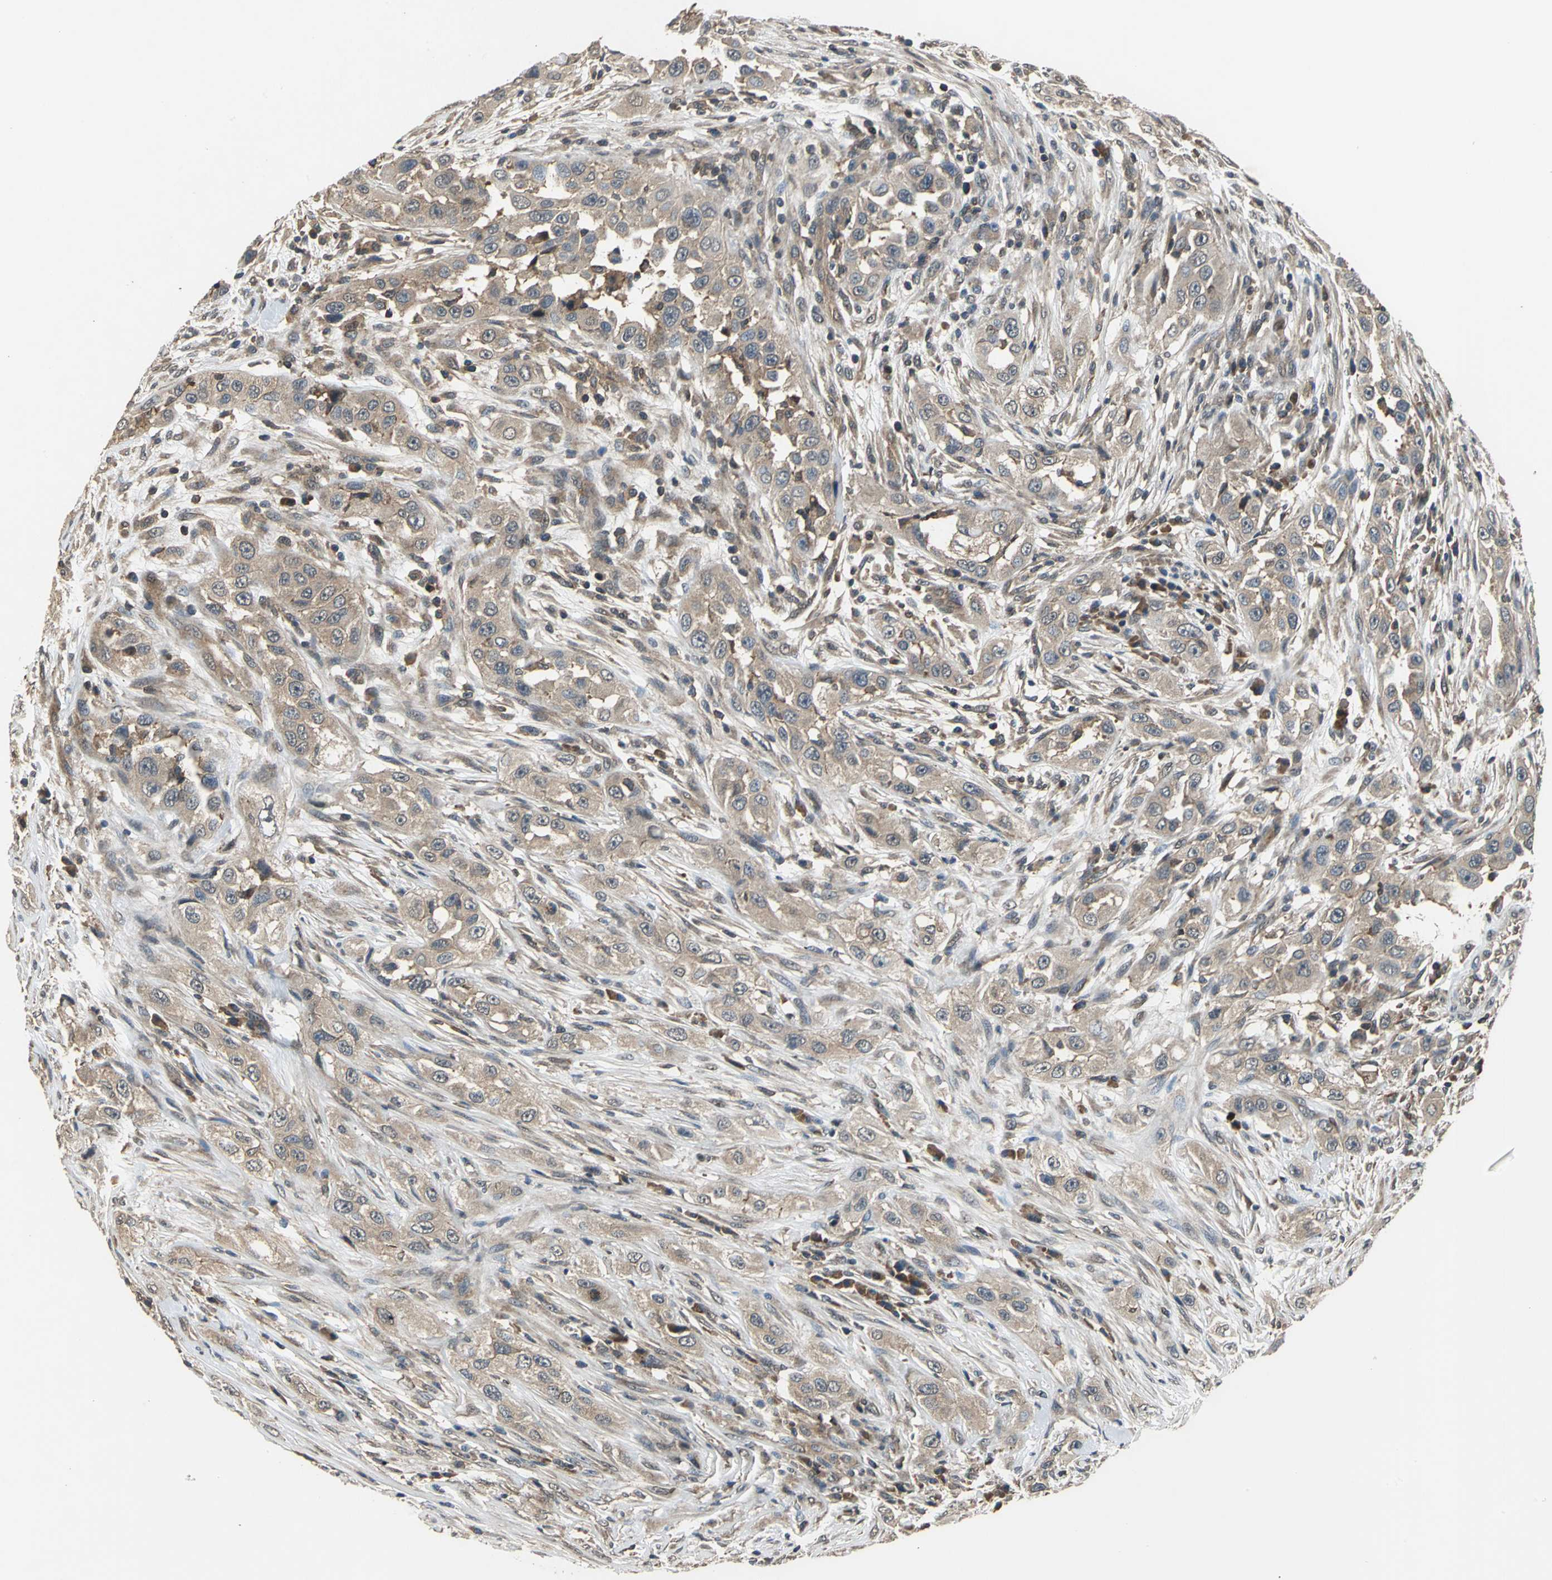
{"staining": {"intensity": "weak", "quantity": ">75%", "location": "cytoplasmic/membranous"}, "tissue": "head and neck cancer", "cell_type": "Tumor cells", "image_type": "cancer", "snomed": [{"axis": "morphology", "description": "Carcinoma, NOS"}, {"axis": "topography", "description": "Head-Neck"}], "caption": "High-magnification brightfield microscopy of head and neck cancer (carcinoma) stained with DAB (3,3'-diaminobenzidine) (brown) and counterstained with hematoxylin (blue). tumor cells exhibit weak cytoplasmic/membranous staining is identified in approximately>75% of cells.", "gene": "EIF2B2", "patient": {"sex": "male", "age": 87}}